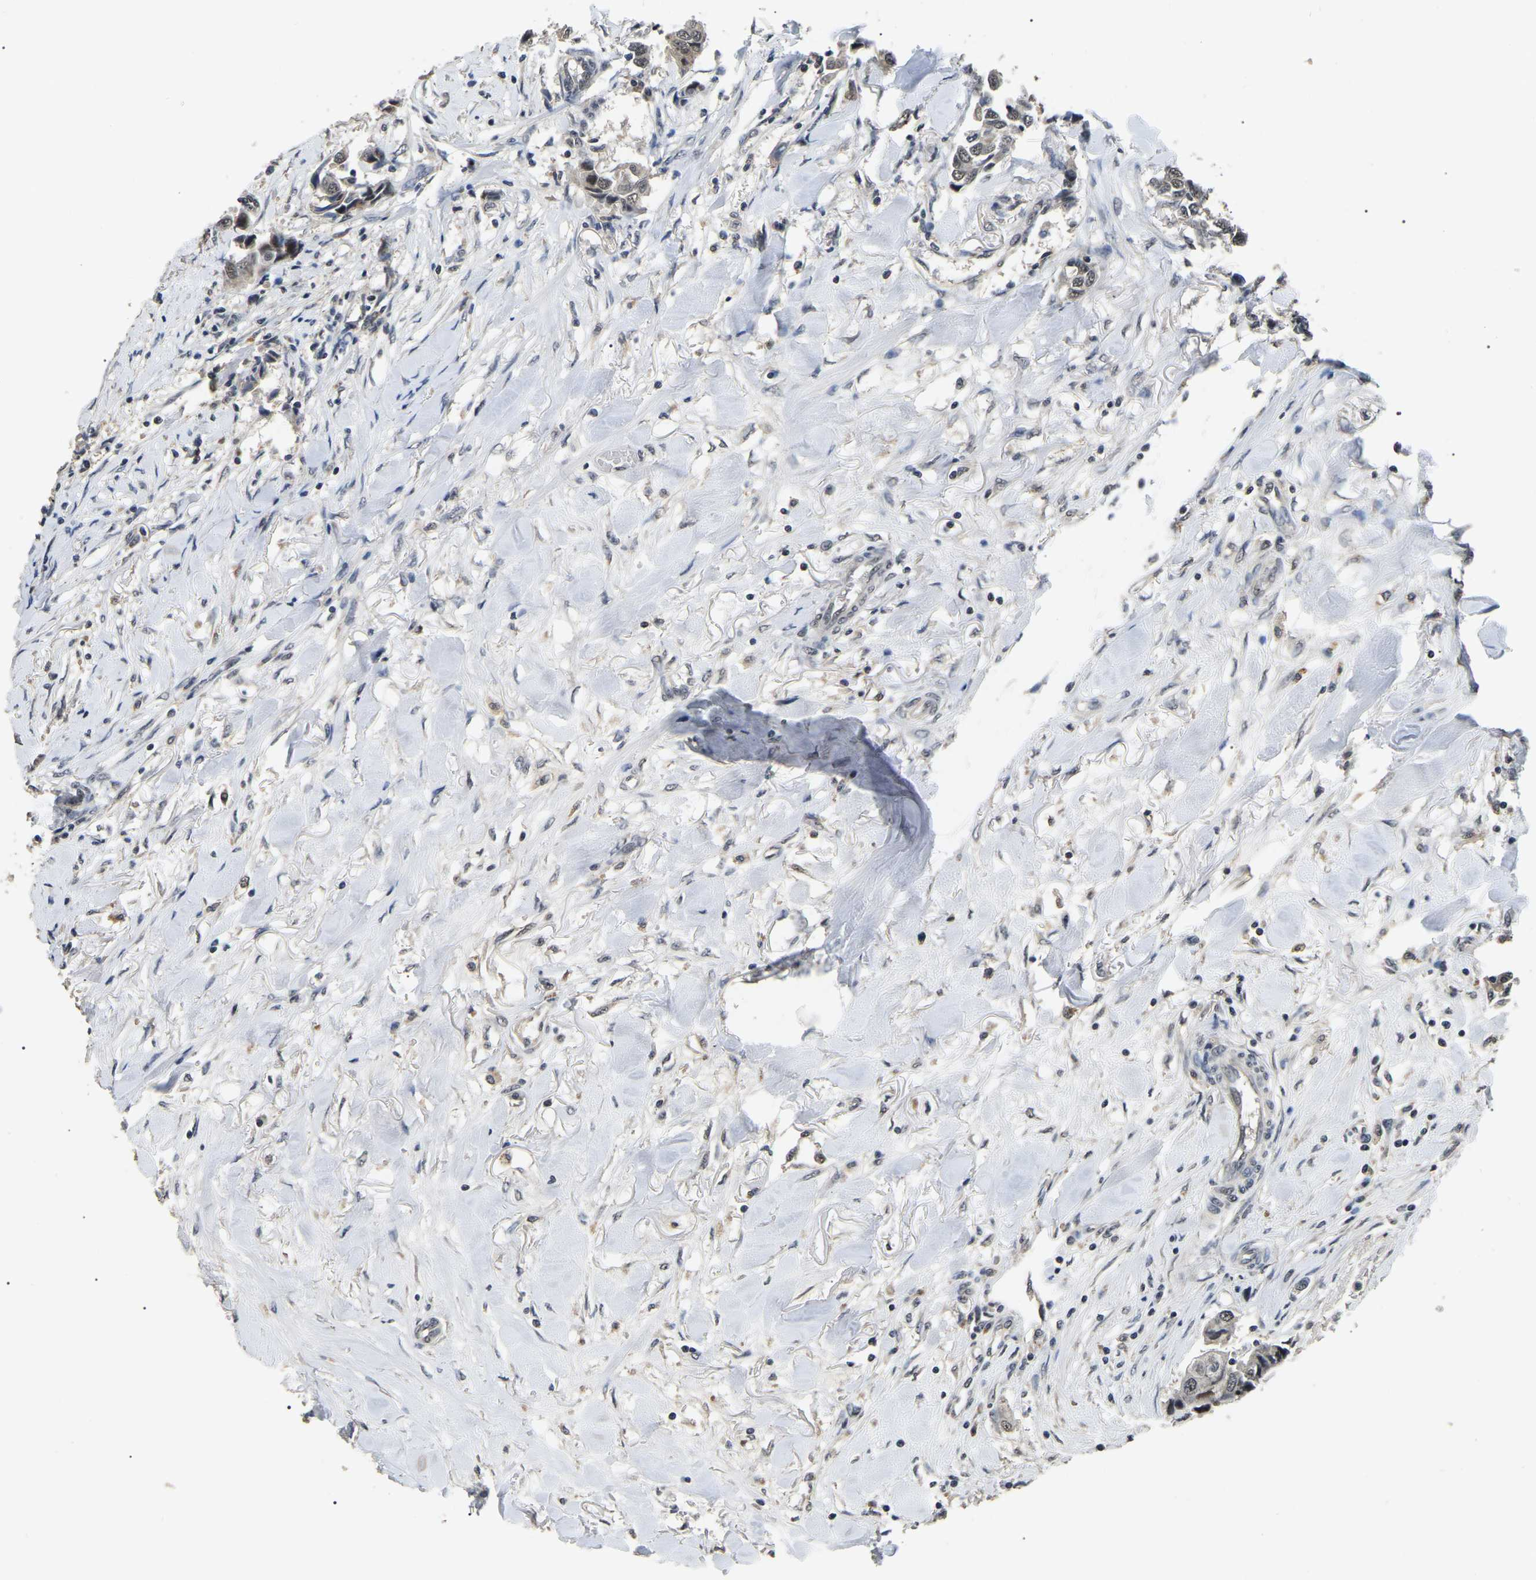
{"staining": {"intensity": "weak", "quantity": ">75%", "location": "nuclear"}, "tissue": "breast cancer", "cell_type": "Tumor cells", "image_type": "cancer", "snomed": [{"axis": "morphology", "description": "Duct carcinoma"}, {"axis": "topography", "description": "Breast"}], "caption": "Immunohistochemistry (IHC) histopathology image of neoplastic tissue: human breast cancer (intraductal carcinoma) stained using immunohistochemistry (IHC) shows low levels of weak protein expression localized specifically in the nuclear of tumor cells, appearing as a nuclear brown color.", "gene": "PPM1E", "patient": {"sex": "female", "age": 80}}